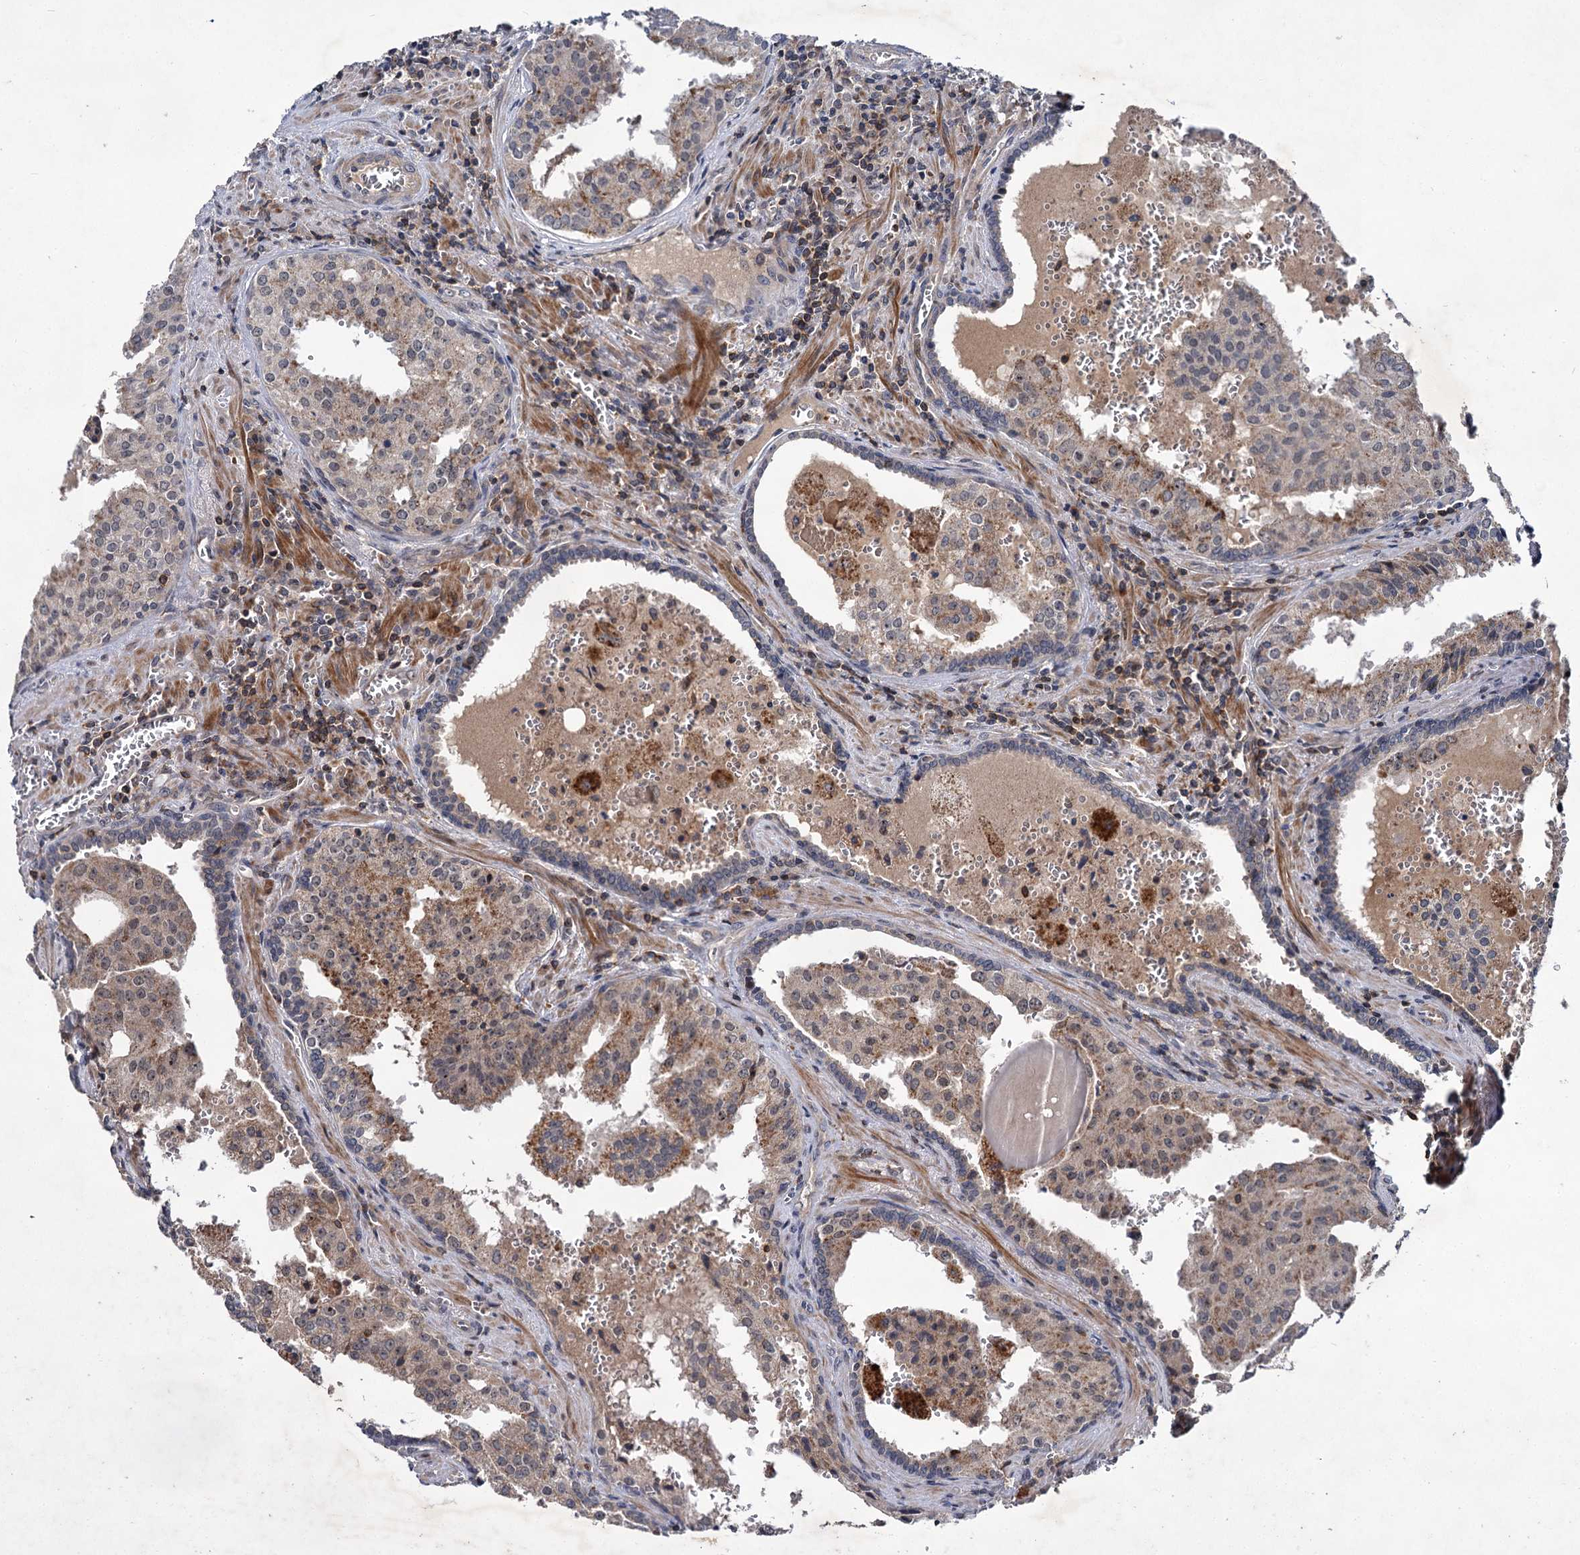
{"staining": {"intensity": "moderate", "quantity": ">75%", "location": "cytoplasmic/membranous"}, "tissue": "prostate cancer", "cell_type": "Tumor cells", "image_type": "cancer", "snomed": [{"axis": "morphology", "description": "Adenocarcinoma, High grade"}, {"axis": "topography", "description": "Prostate"}], "caption": "Prostate cancer (high-grade adenocarcinoma) tissue shows moderate cytoplasmic/membranous staining in approximately >75% of tumor cells, visualized by immunohistochemistry. (Stains: DAB (3,3'-diaminobenzidine) in brown, nuclei in blue, Microscopy: brightfield microscopy at high magnification).", "gene": "ABLIM1", "patient": {"sex": "male", "age": 68}}